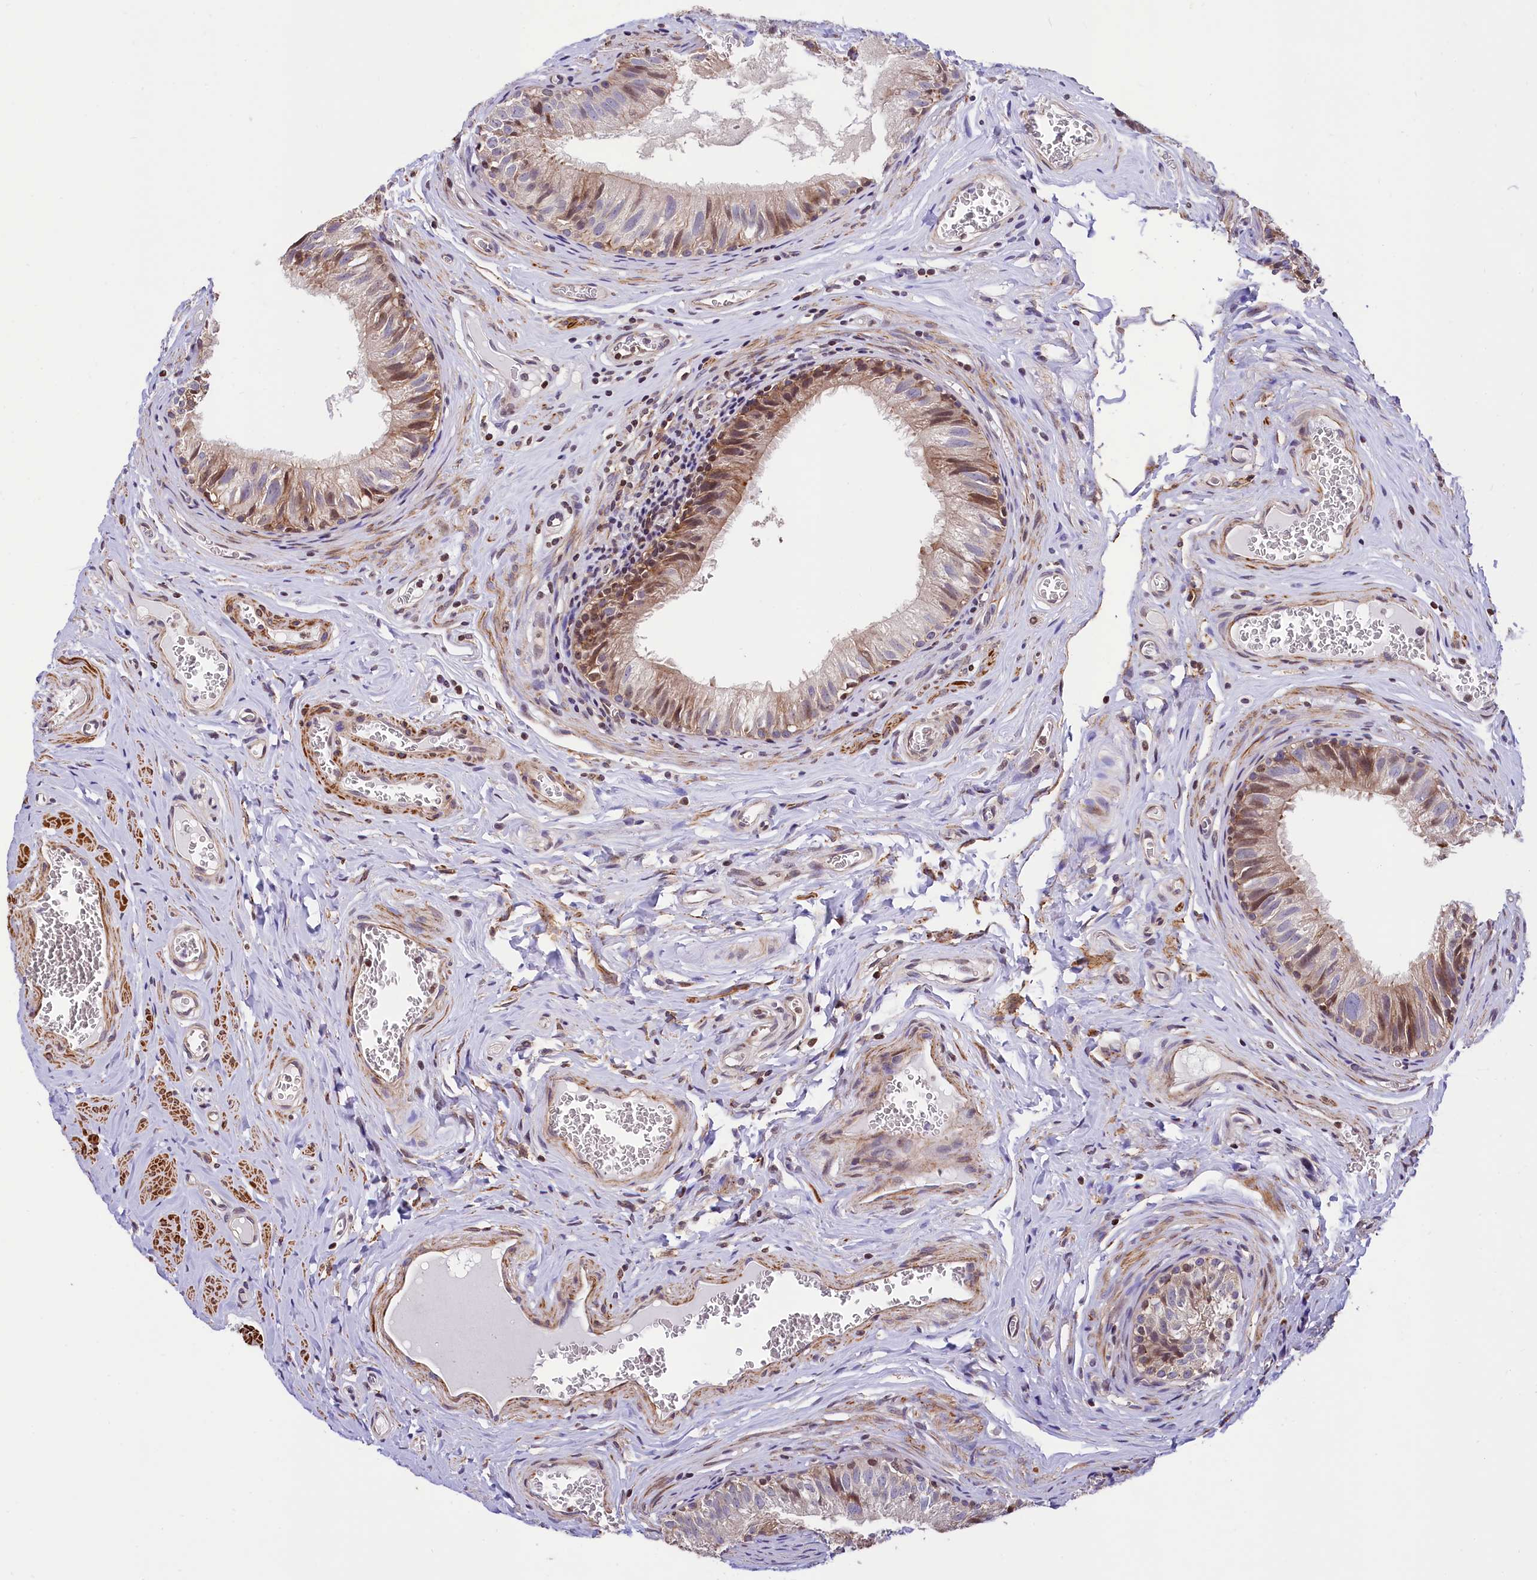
{"staining": {"intensity": "moderate", "quantity": "<25%", "location": "cytoplasmic/membranous,nuclear"}, "tissue": "epididymis", "cell_type": "Glandular cells", "image_type": "normal", "snomed": [{"axis": "morphology", "description": "Normal tissue, NOS"}, {"axis": "topography", "description": "Epididymis"}], "caption": "Protein staining demonstrates moderate cytoplasmic/membranous,nuclear expression in approximately <25% of glandular cells in benign epididymis.", "gene": "ZNF2", "patient": {"sex": "male", "age": 42}}